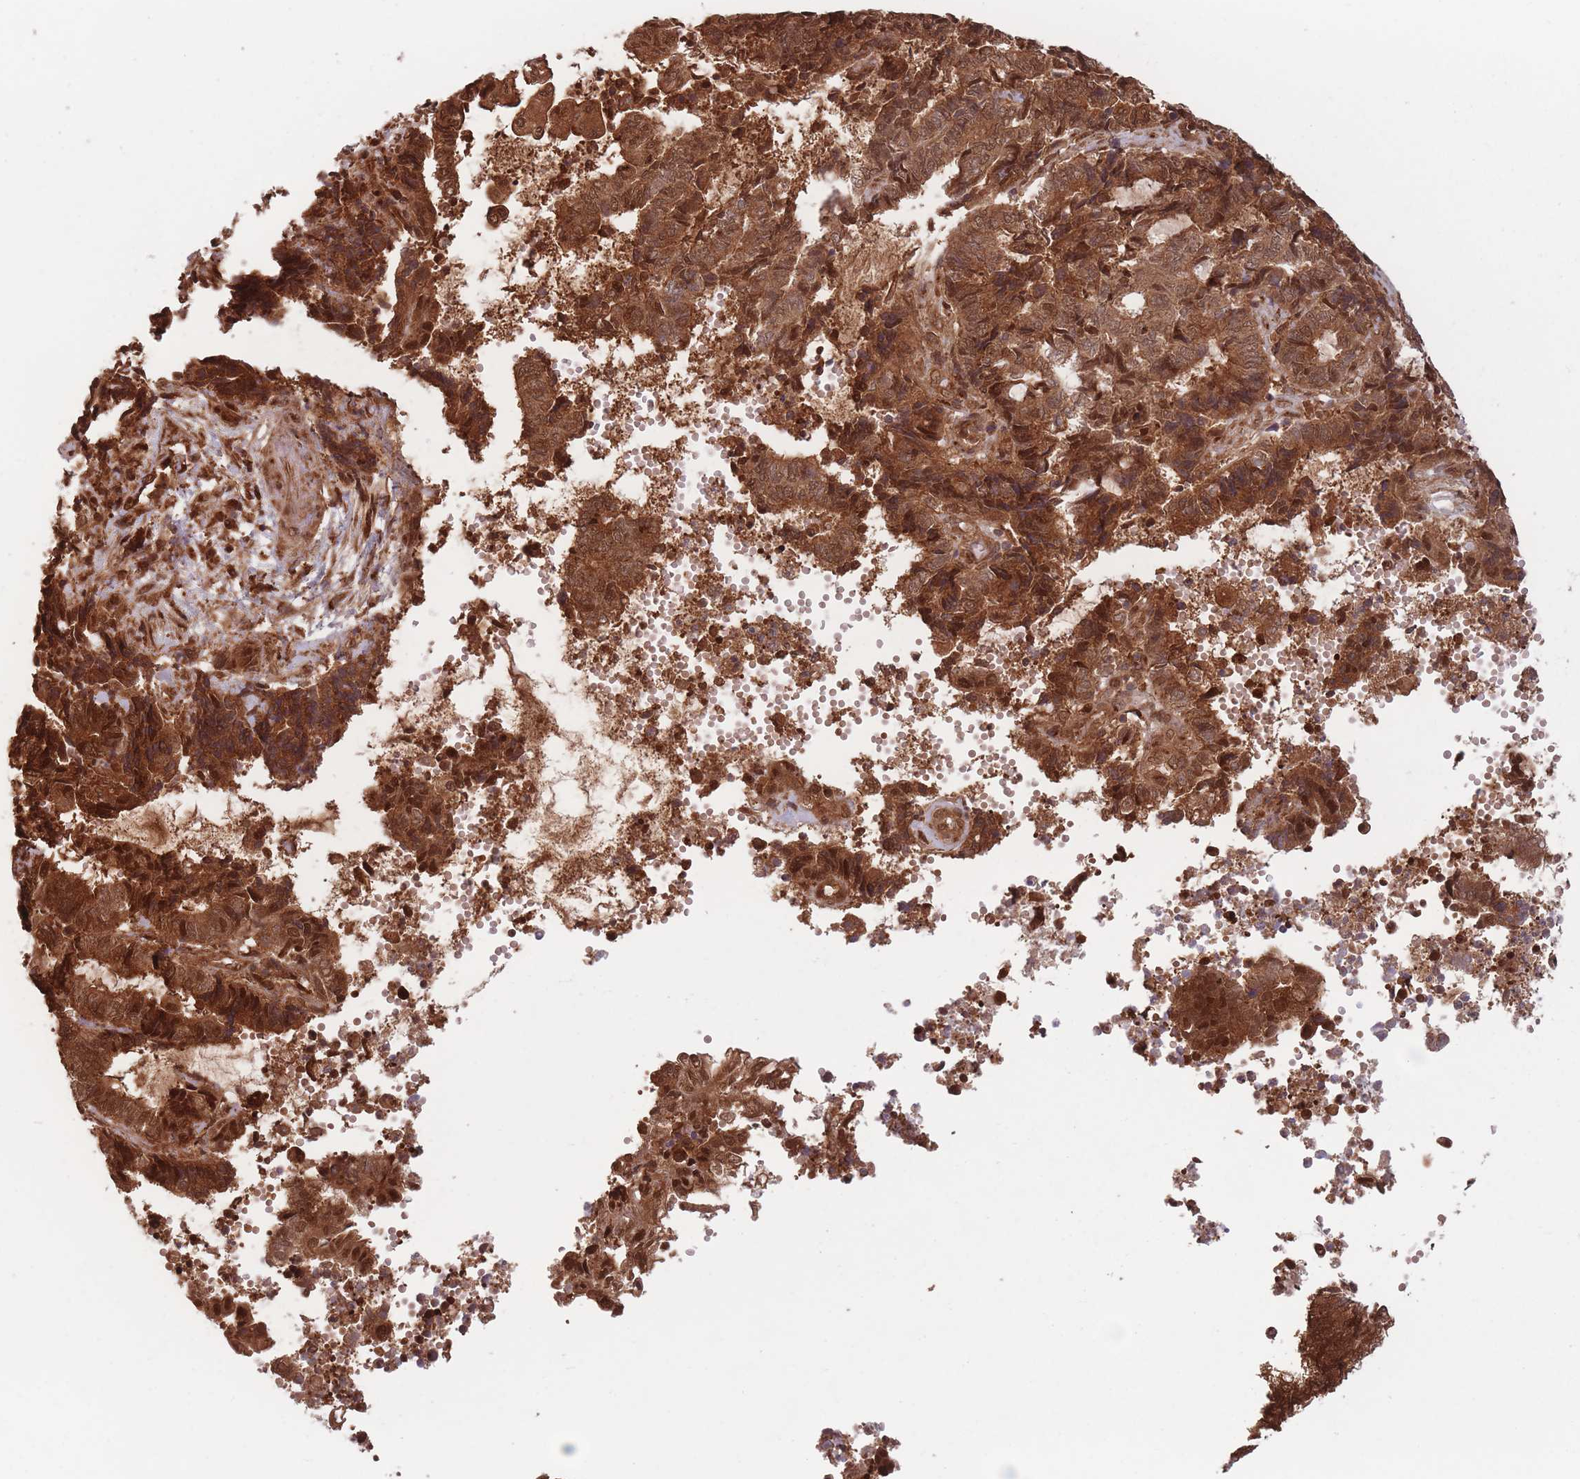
{"staining": {"intensity": "strong", "quantity": ">75%", "location": "cytoplasmic/membranous,nuclear"}, "tissue": "endometrial cancer", "cell_type": "Tumor cells", "image_type": "cancer", "snomed": [{"axis": "morphology", "description": "Adenocarcinoma, NOS"}, {"axis": "topography", "description": "Uterus"}, {"axis": "topography", "description": "Endometrium"}], "caption": "Protein expression analysis of human endometrial adenocarcinoma reveals strong cytoplasmic/membranous and nuclear expression in about >75% of tumor cells.", "gene": "PODXL2", "patient": {"sex": "female", "age": 70}}